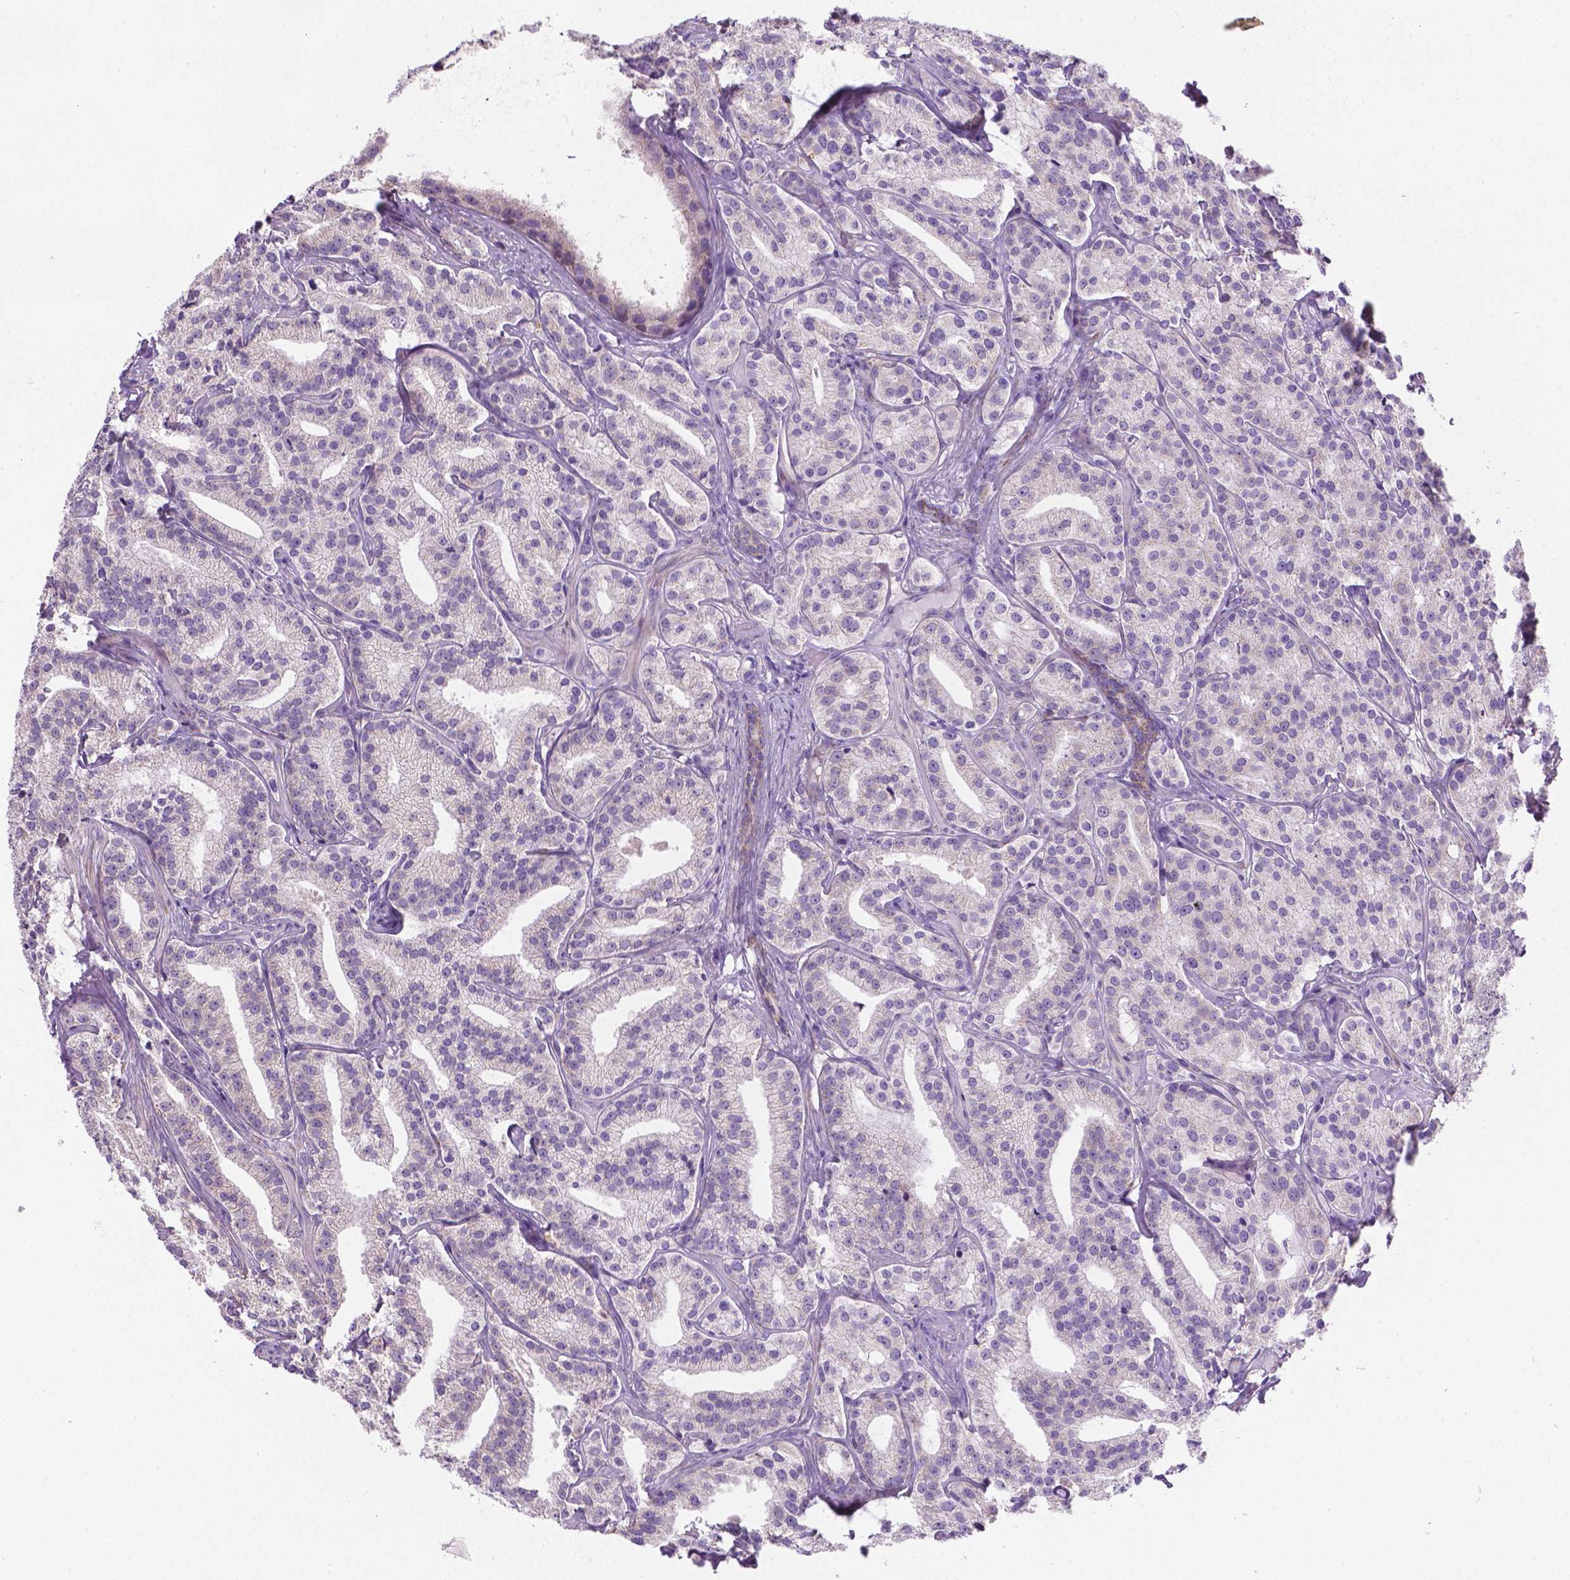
{"staining": {"intensity": "weak", "quantity": "25%-75%", "location": "cytoplasmic/membranous"}, "tissue": "prostate cancer", "cell_type": "Tumor cells", "image_type": "cancer", "snomed": [{"axis": "morphology", "description": "Adenocarcinoma, High grade"}, {"axis": "topography", "description": "Prostate"}], "caption": "A photomicrograph of human prostate high-grade adenocarcinoma stained for a protein shows weak cytoplasmic/membranous brown staining in tumor cells.", "gene": "CSPG5", "patient": {"sex": "male", "age": 75}}